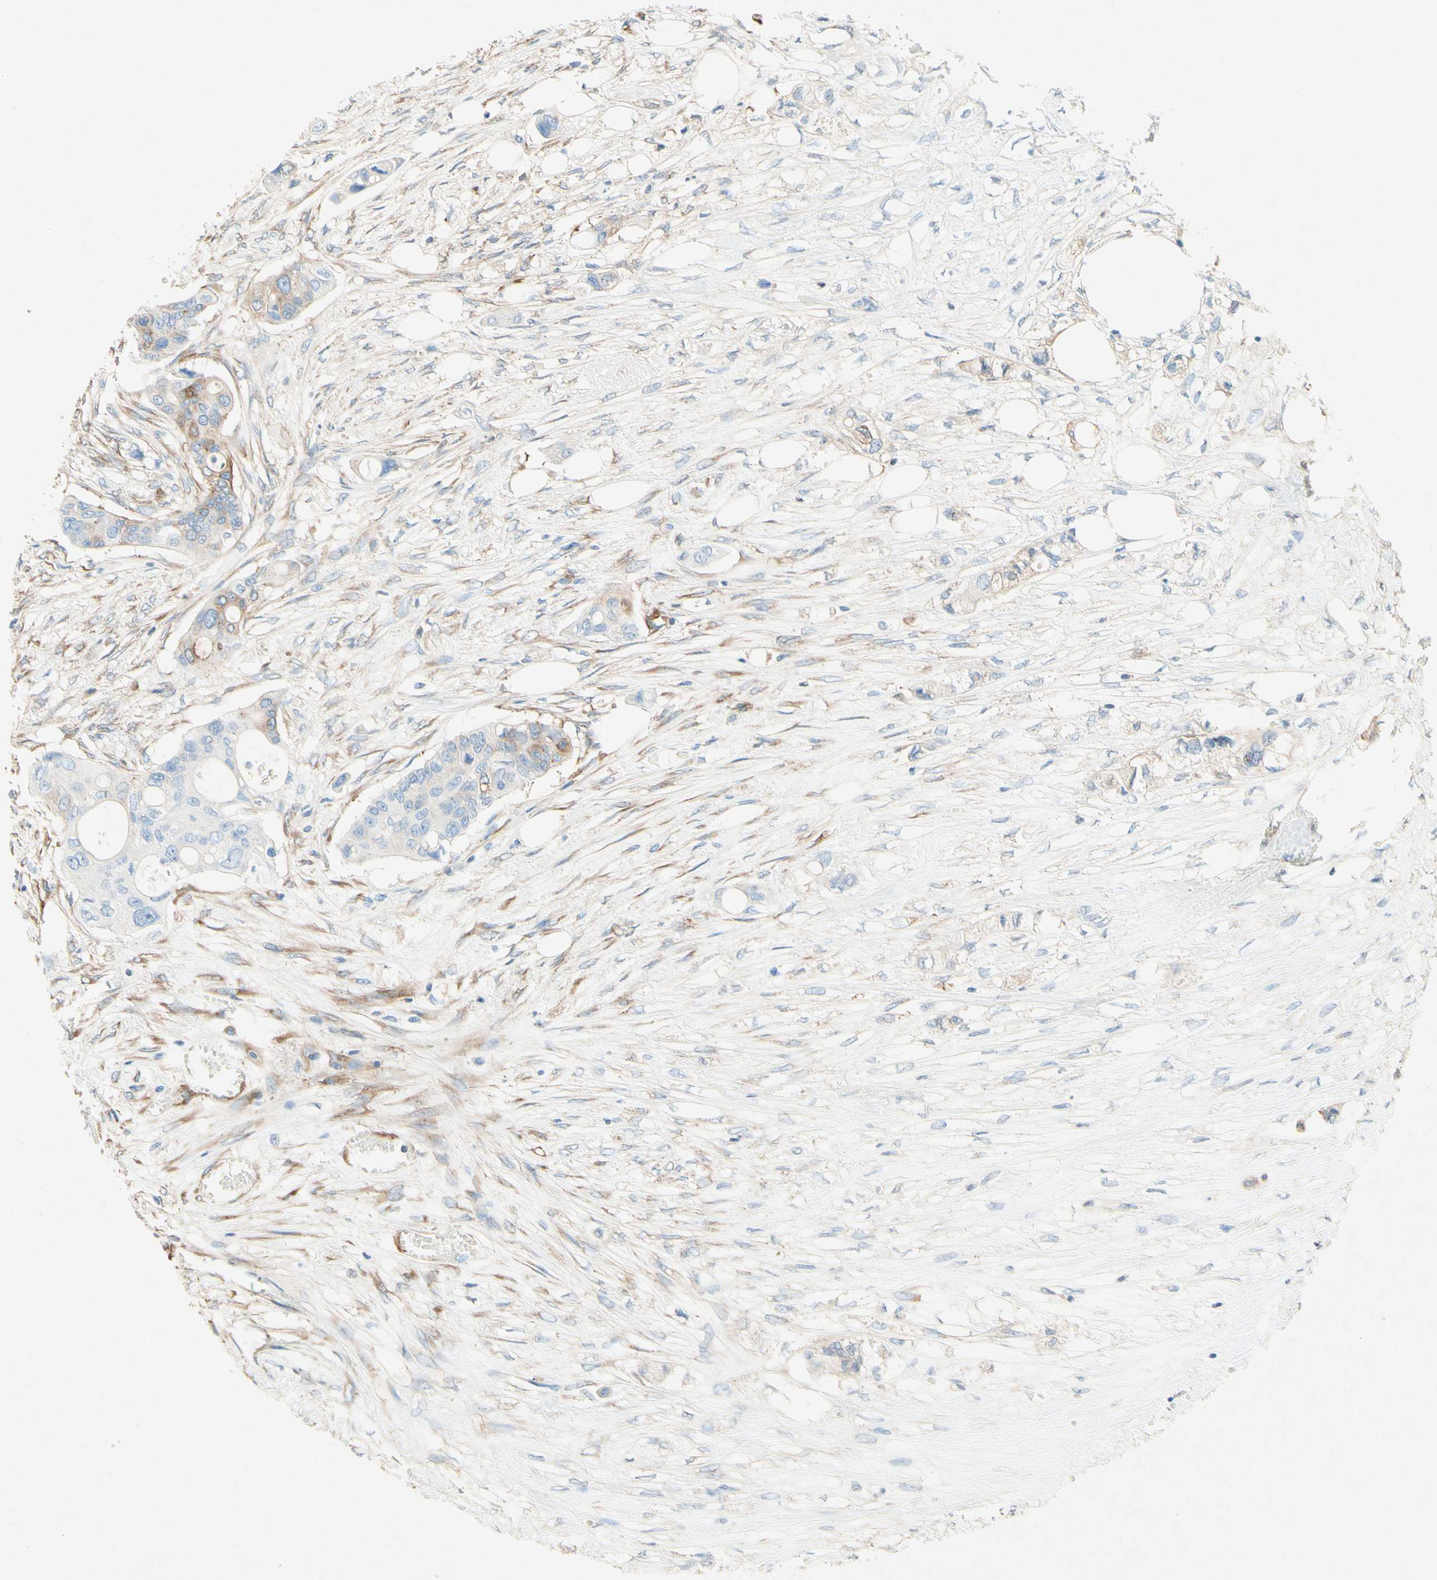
{"staining": {"intensity": "weak", "quantity": "25%-75%", "location": "cytoplasmic/membranous"}, "tissue": "colorectal cancer", "cell_type": "Tumor cells", "image_type": "cancer", "snomed": [{"axis": "morphology", "description": "Adenocarcinoma, NOS"}, {"axis": "topography", "description": "Colon"}], "caption": "Protein analysis of colorectal cancer tissue exhibits weak cytoplasmic/membranous positivity in approximately 25%-75% of tumor cells.", "gene": "PABPC1", "patient": {"sex": "female", "age": 57}}